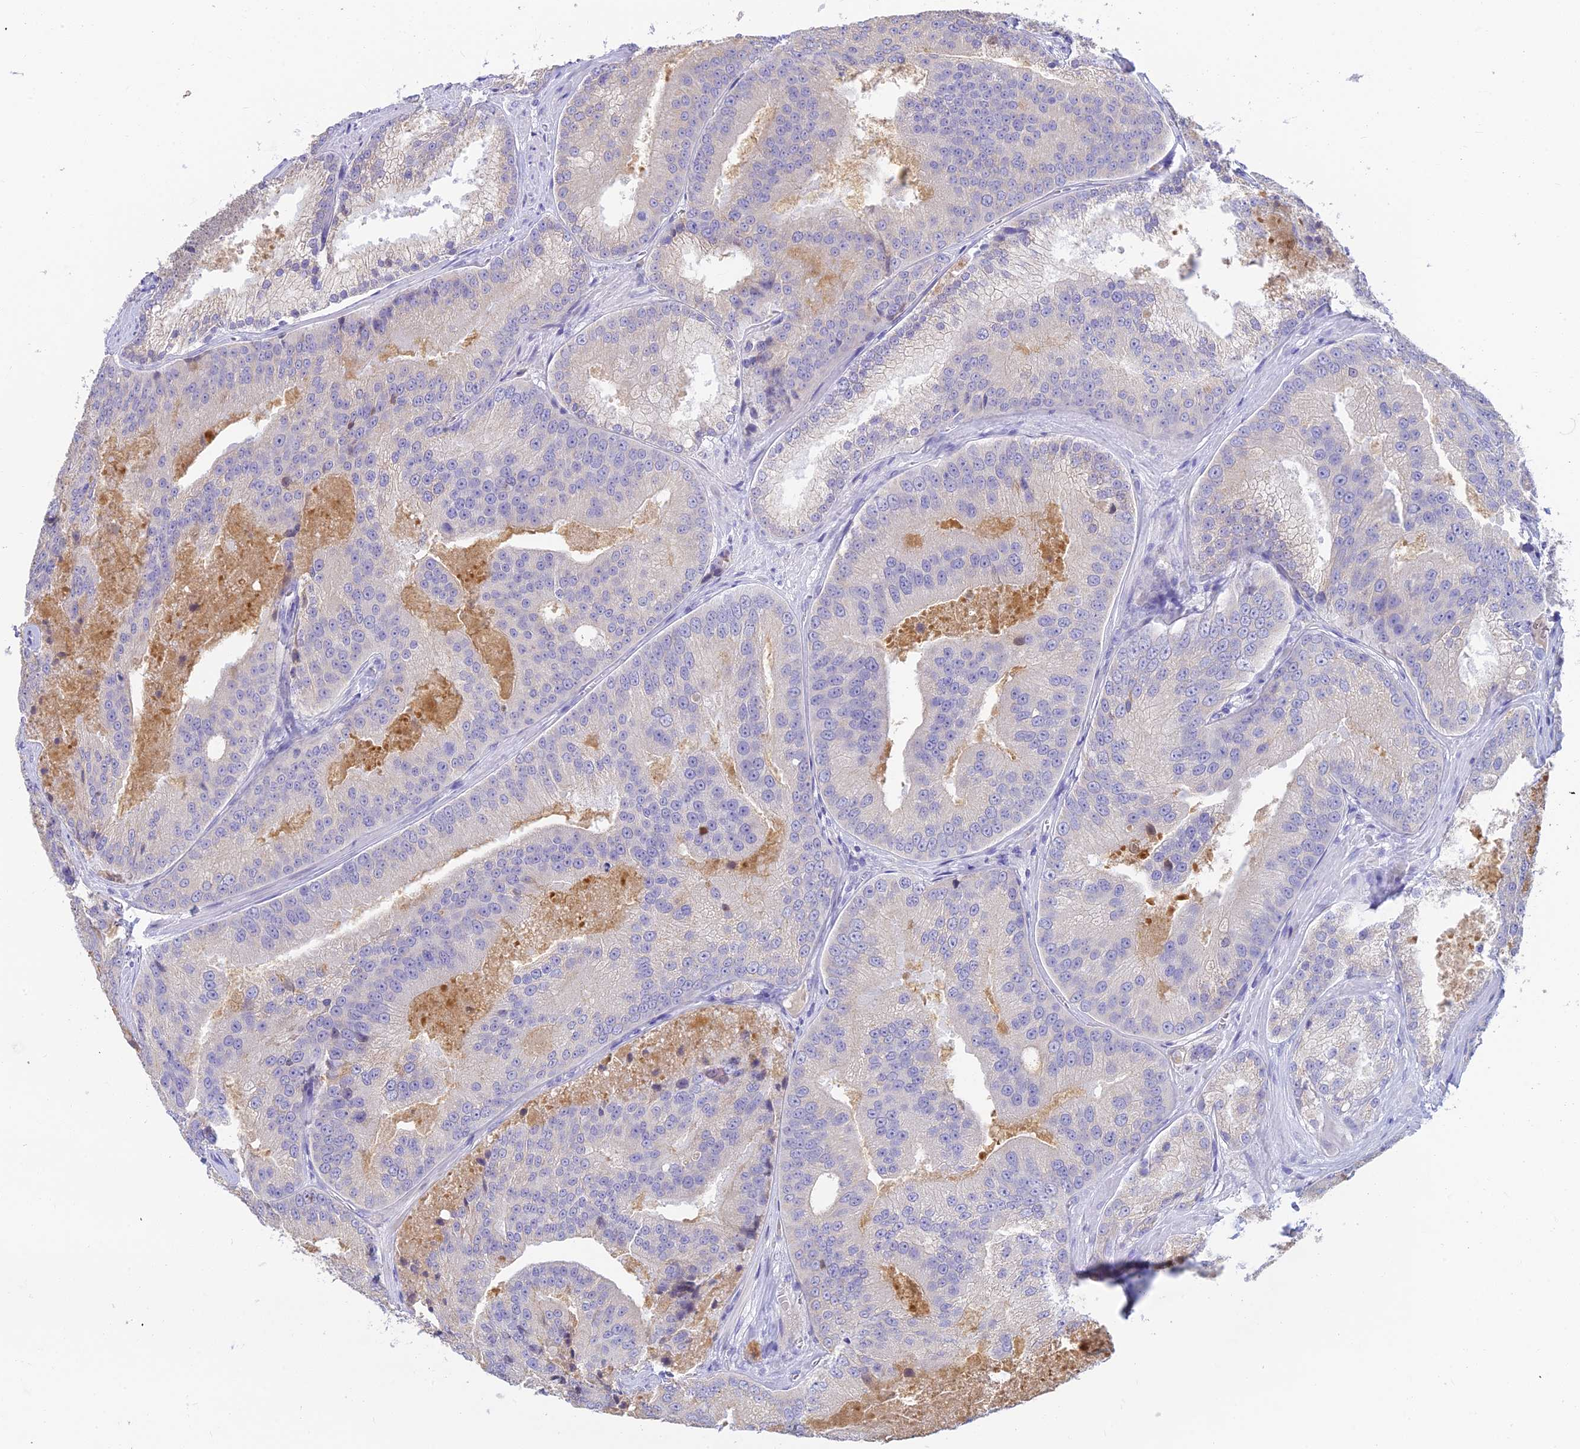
{"staining": {"intensity": "negative", "quantity": "none", "location": "none"}, "tissue": "prostate cancer", "cell_type": "Tumor cells", "image_type": "cancer", "snomed": [{"axis": "morphology", "description": "Adenocarcinoma, High grade"}, {"axis": "topography", "description": "Prostate"}], "caption": "The immunohistochemistry (IHC) histopathology image has no significant positivity in tumor cells of prostate cancer tissue. Brightfield microscopy of immunohistochemistry stained with DAB (brown) and hematoxylin (blue), captured at high magnification.", "gene": "INTS13", "patient": {"sex": "male", "age": 61}}